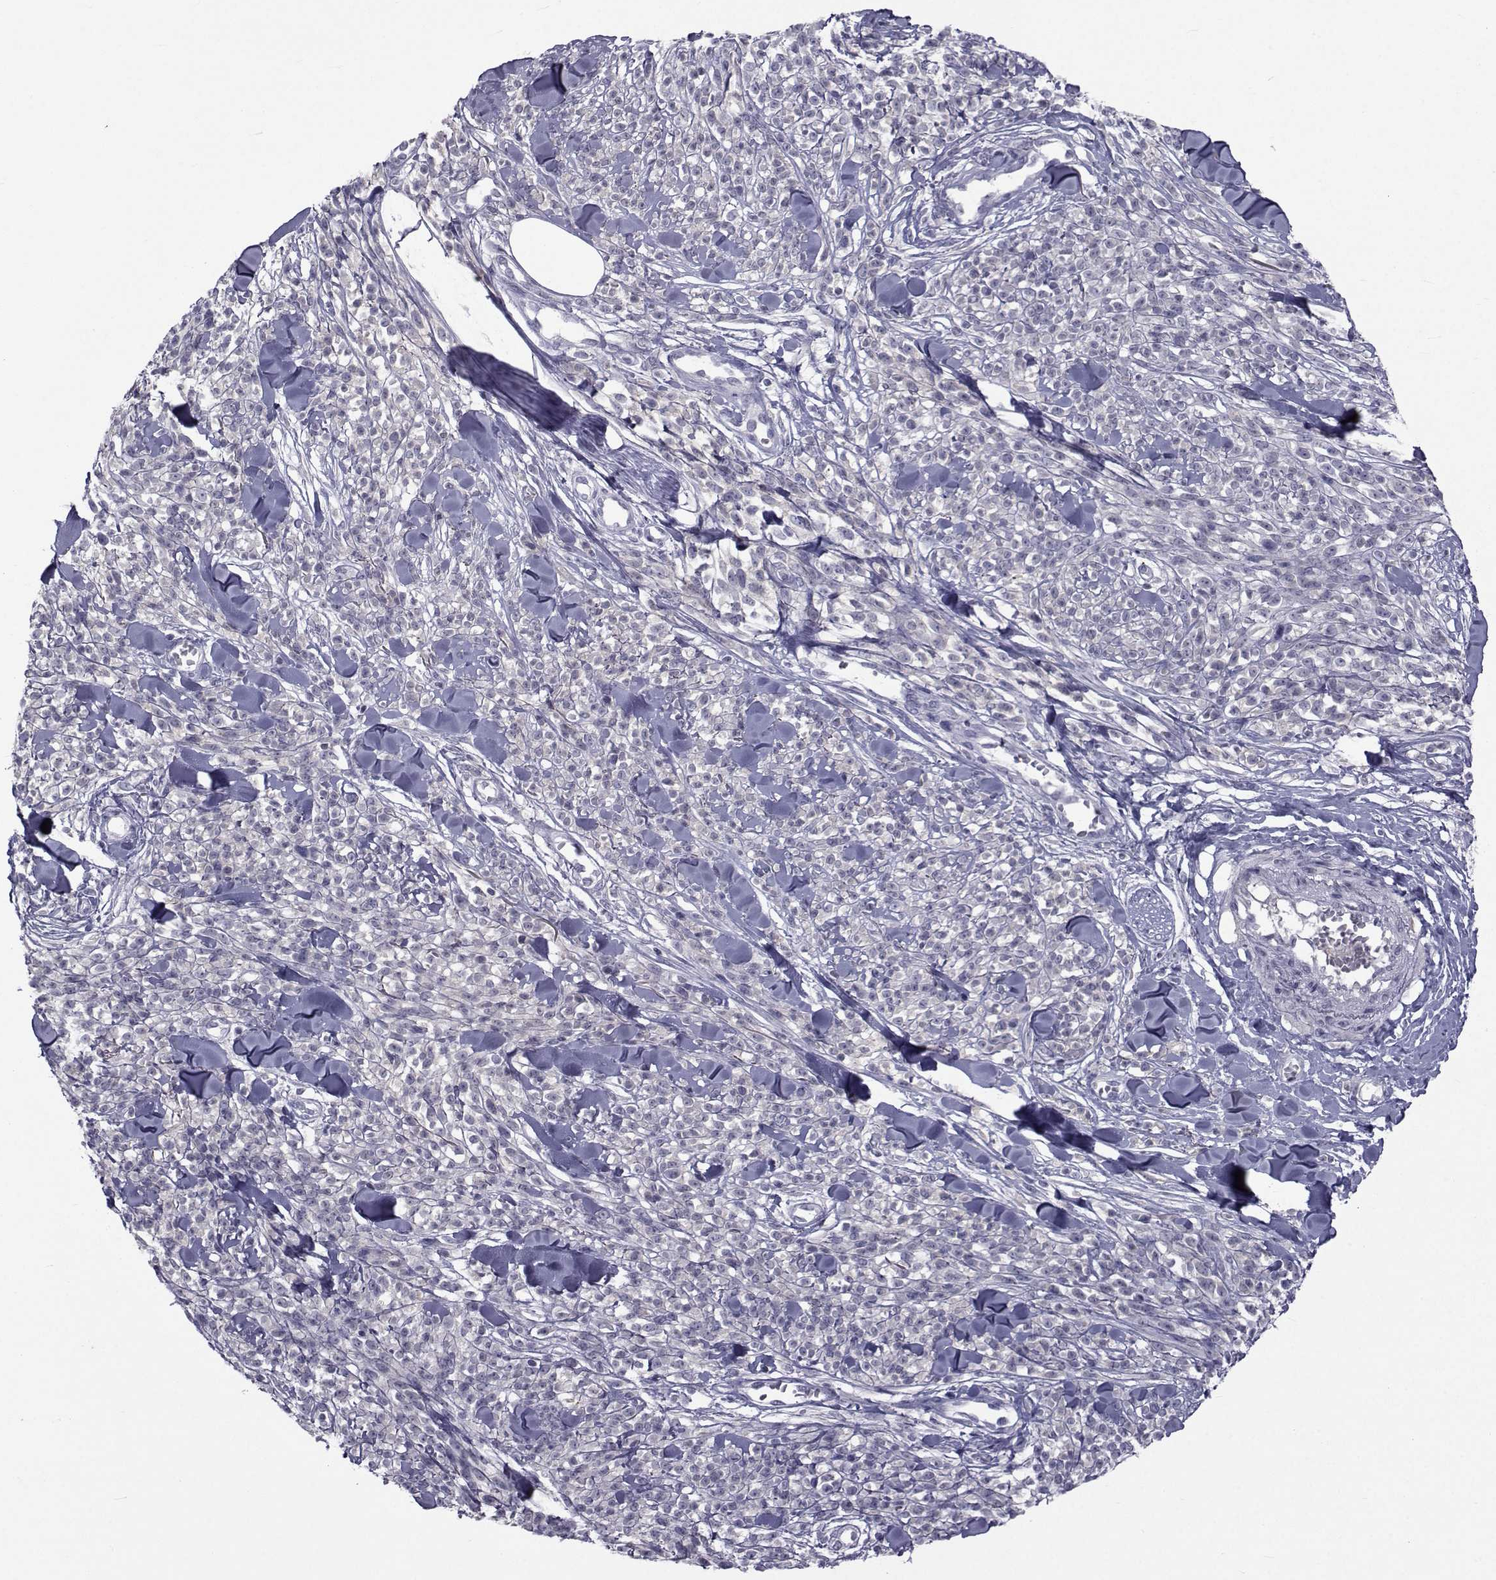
{"staining": {"intensity": "negative", "quantity": "none", "location": "none"}, "tissue": "melanoma", "cell_type": "Tumor cells", "image_type": "cancer", "snomed": [{"axis": "morphology", "description": "Malignant melanoma, NOS"}, {"axis": "topography", "description": "Skin"}, {"axis": "topography", "description": "Skin of trunk"}], "caption": "Immunohistochemistry (IHC) image of neoplastic tissue: malignant melanoma stained with DAB demonstrates no significant protein positivity in tumor cells.", "gene": "PAX2", "patient": {"sex": "male", "age": 74}}